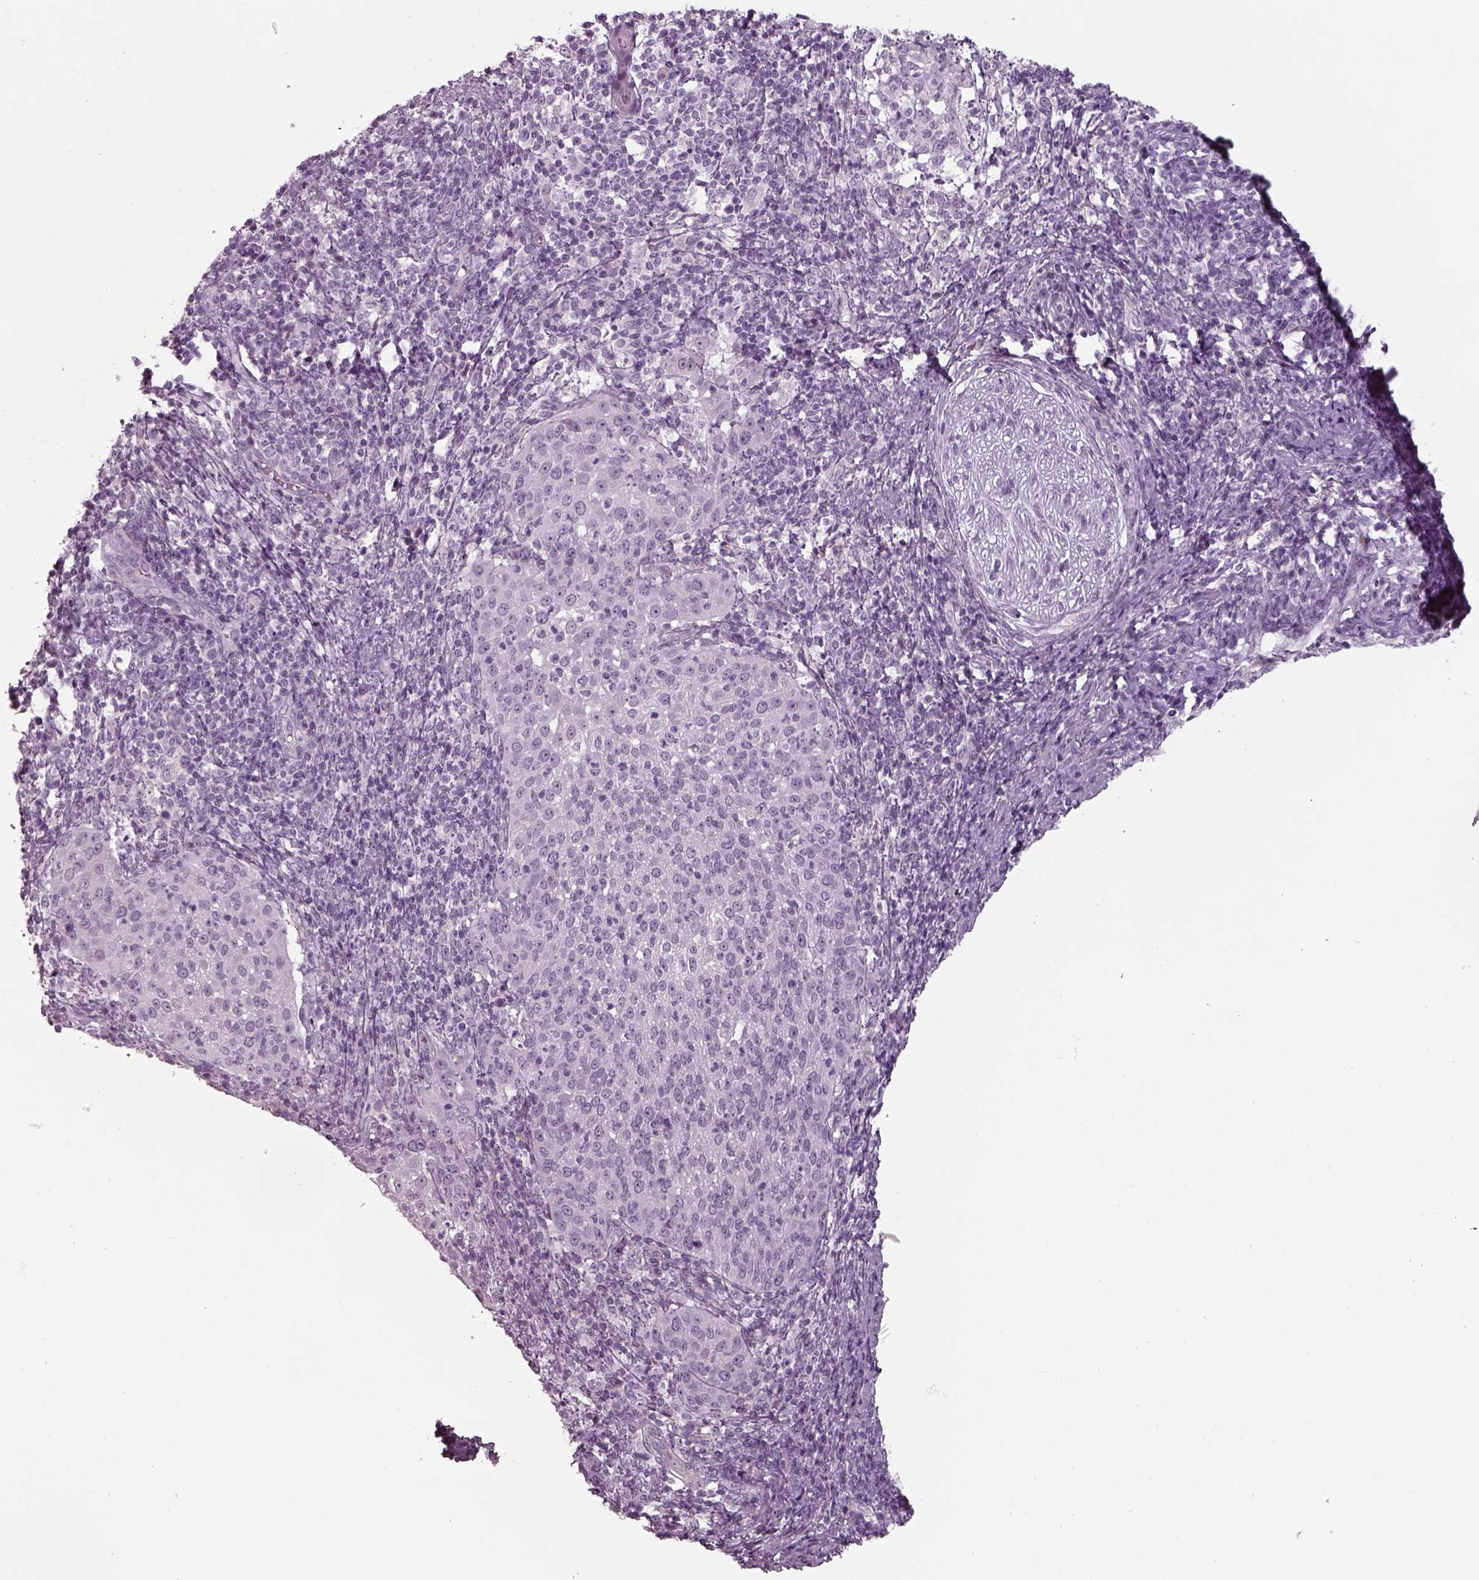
{"staining": {"intensity": "negative", "quantity": "none", "location": "none"}, "tissue": "cervical cancer", "cell_type": "Tumor cells", "image_type": "cancer", "snomed": [{"axis": "morphology", "description": "Squamous cell carcinoma, NOS"}, {"axis": "topography", "description": "Cervix"}], "caption": "Immunohistochemistry micrograph of cervical cancer (squamous cell carcinoma) stained for a protein (brown), which displays no staining in tumor cells.", "gene": "SEPTIN14", "patient": {"sex": "female", "age": 51}}